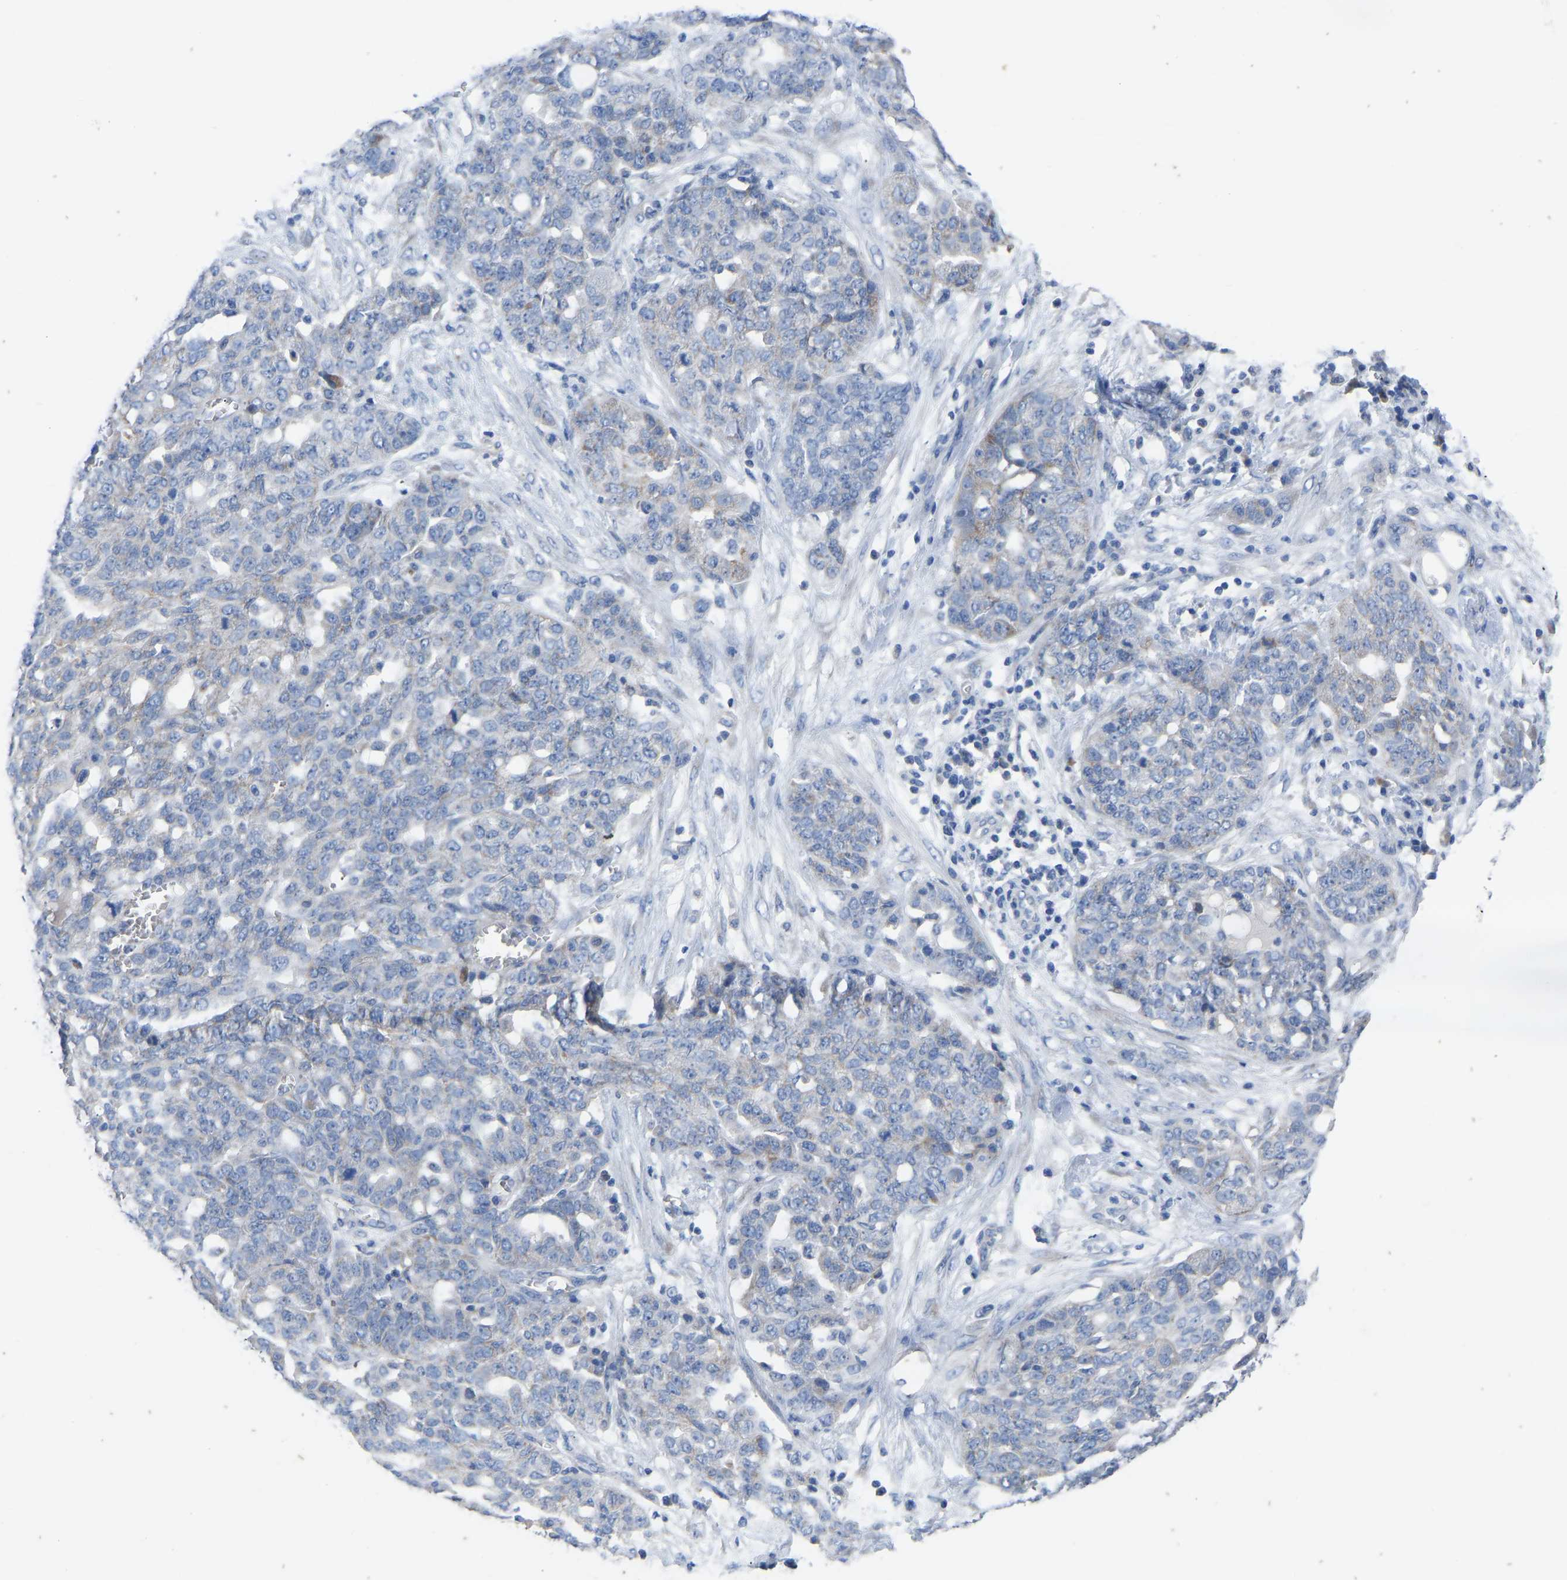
{"staining": {"intensity": "negative", "quantity": "none", "location": "none"}, "tissue": "ovarian cancer", "cell_type": "Tumor cells", "image_type": "cancer", "snomed": [{"axis": "morphology", "description": "Cystadenocarcinoma, serous, NOS"}, {"axis": "topography", "description": "Soft tissue"}, {"axis": "topography", "description": "Ovary"}], "caption": "DAB immunohistochemical staining of human serous cystadenocarcinoma (ovarian) displays no significant positivity in tumor cells.", "gene": "OLIG2", "patient": {"sex": "female", "age": 57}}